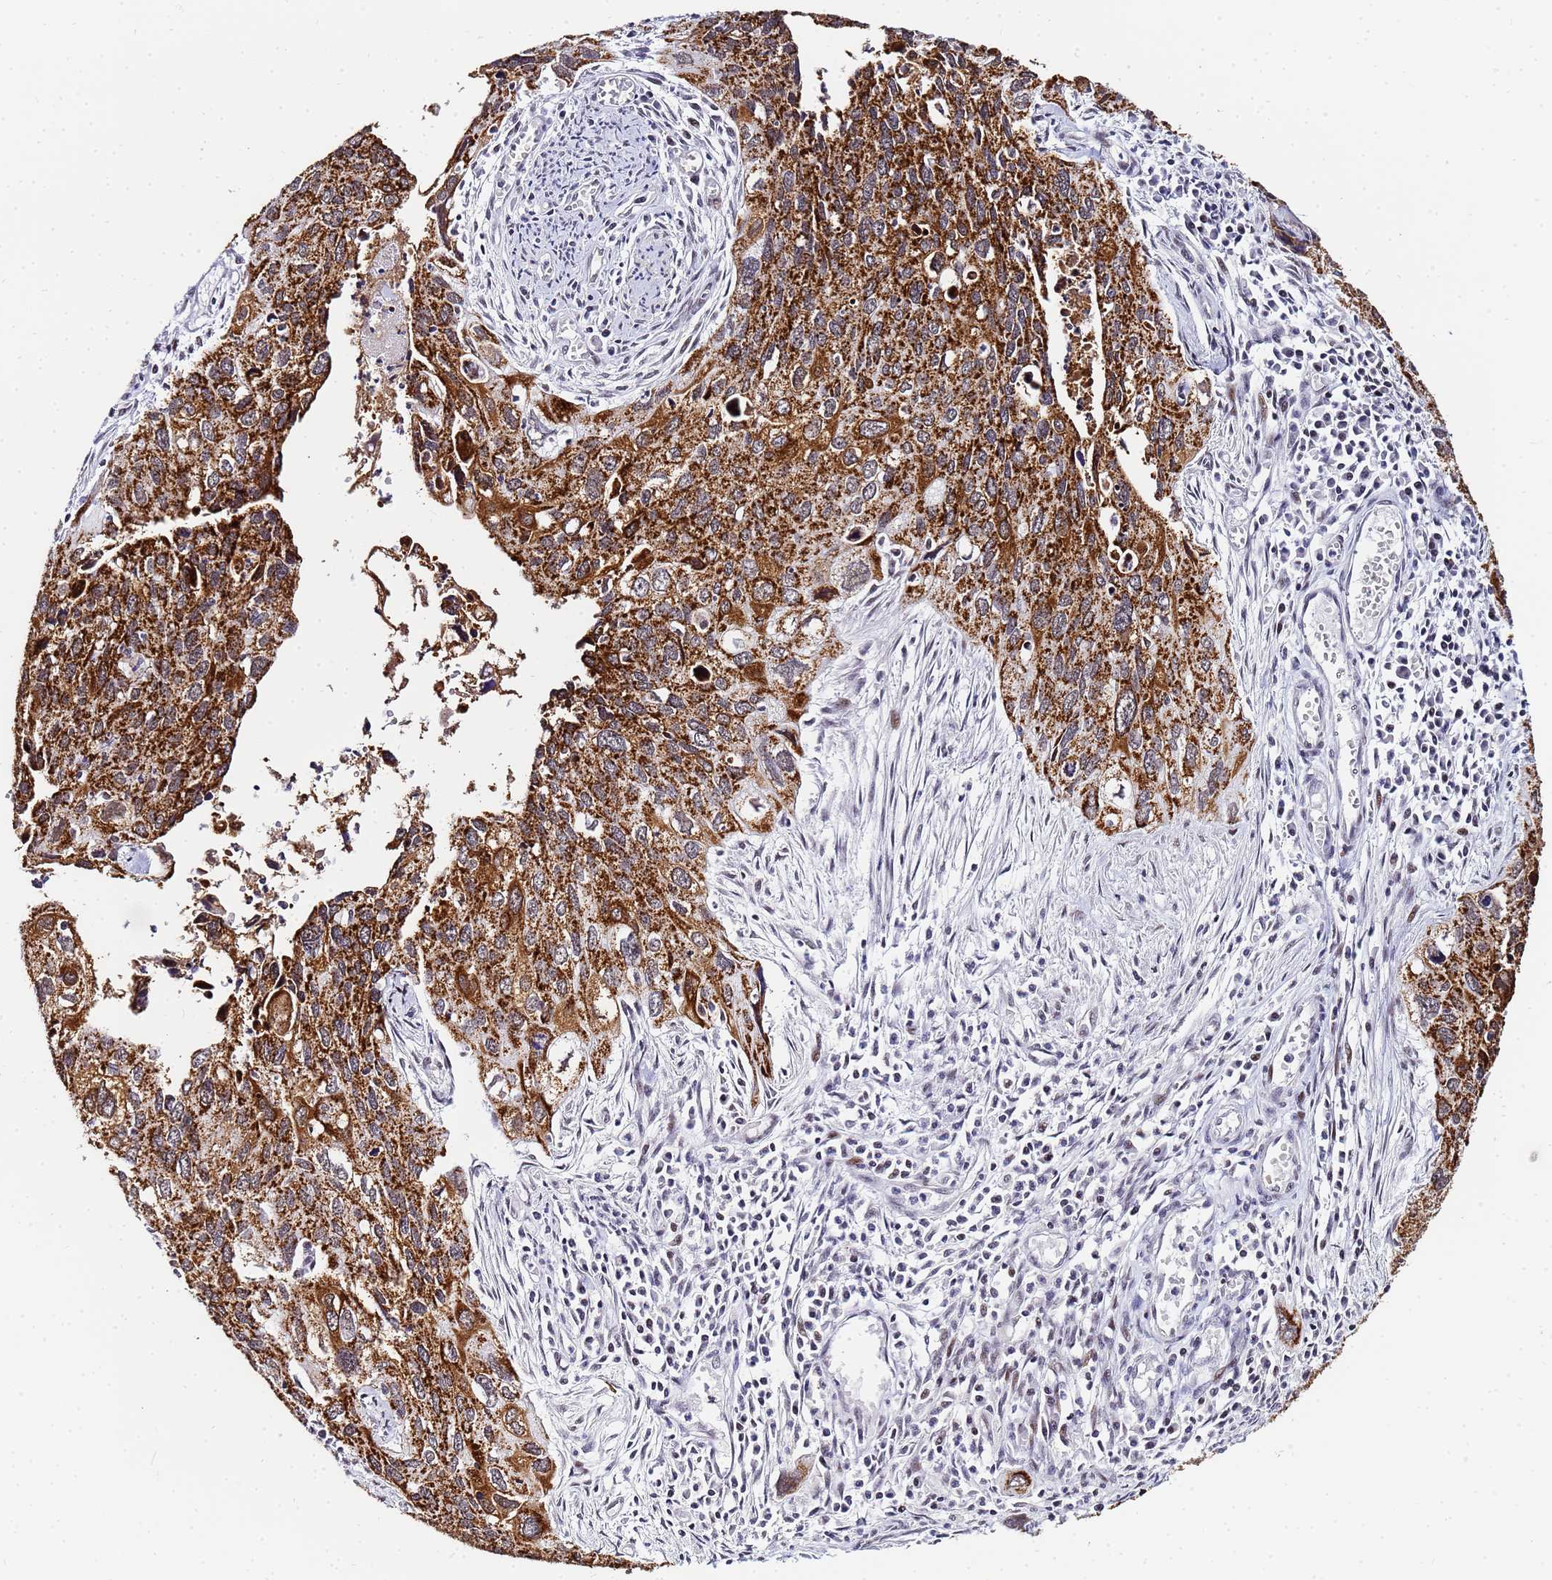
{"staining": {"intensity": "strong", "quantity": ">75%", "location": "cytoplasmic/membranous"}, "tissue": "cervical cancer", "cell_type": "Tumor cells", "image_type": "cancer", "snomed": [{"axis": "morphology", "description": "Squamous cell carcinoma, NOS"}, {"axis": "topography", "description": "Cervix"}], "caption": "This is a photomicrograph of IHC staining of squamous cell carcinoma (cervical), which shows strong staining in the cytoplasmic/membranous of tumor cells.", "gene": "CKMT1A", "patient": {"sex": "female", "age": 55}}